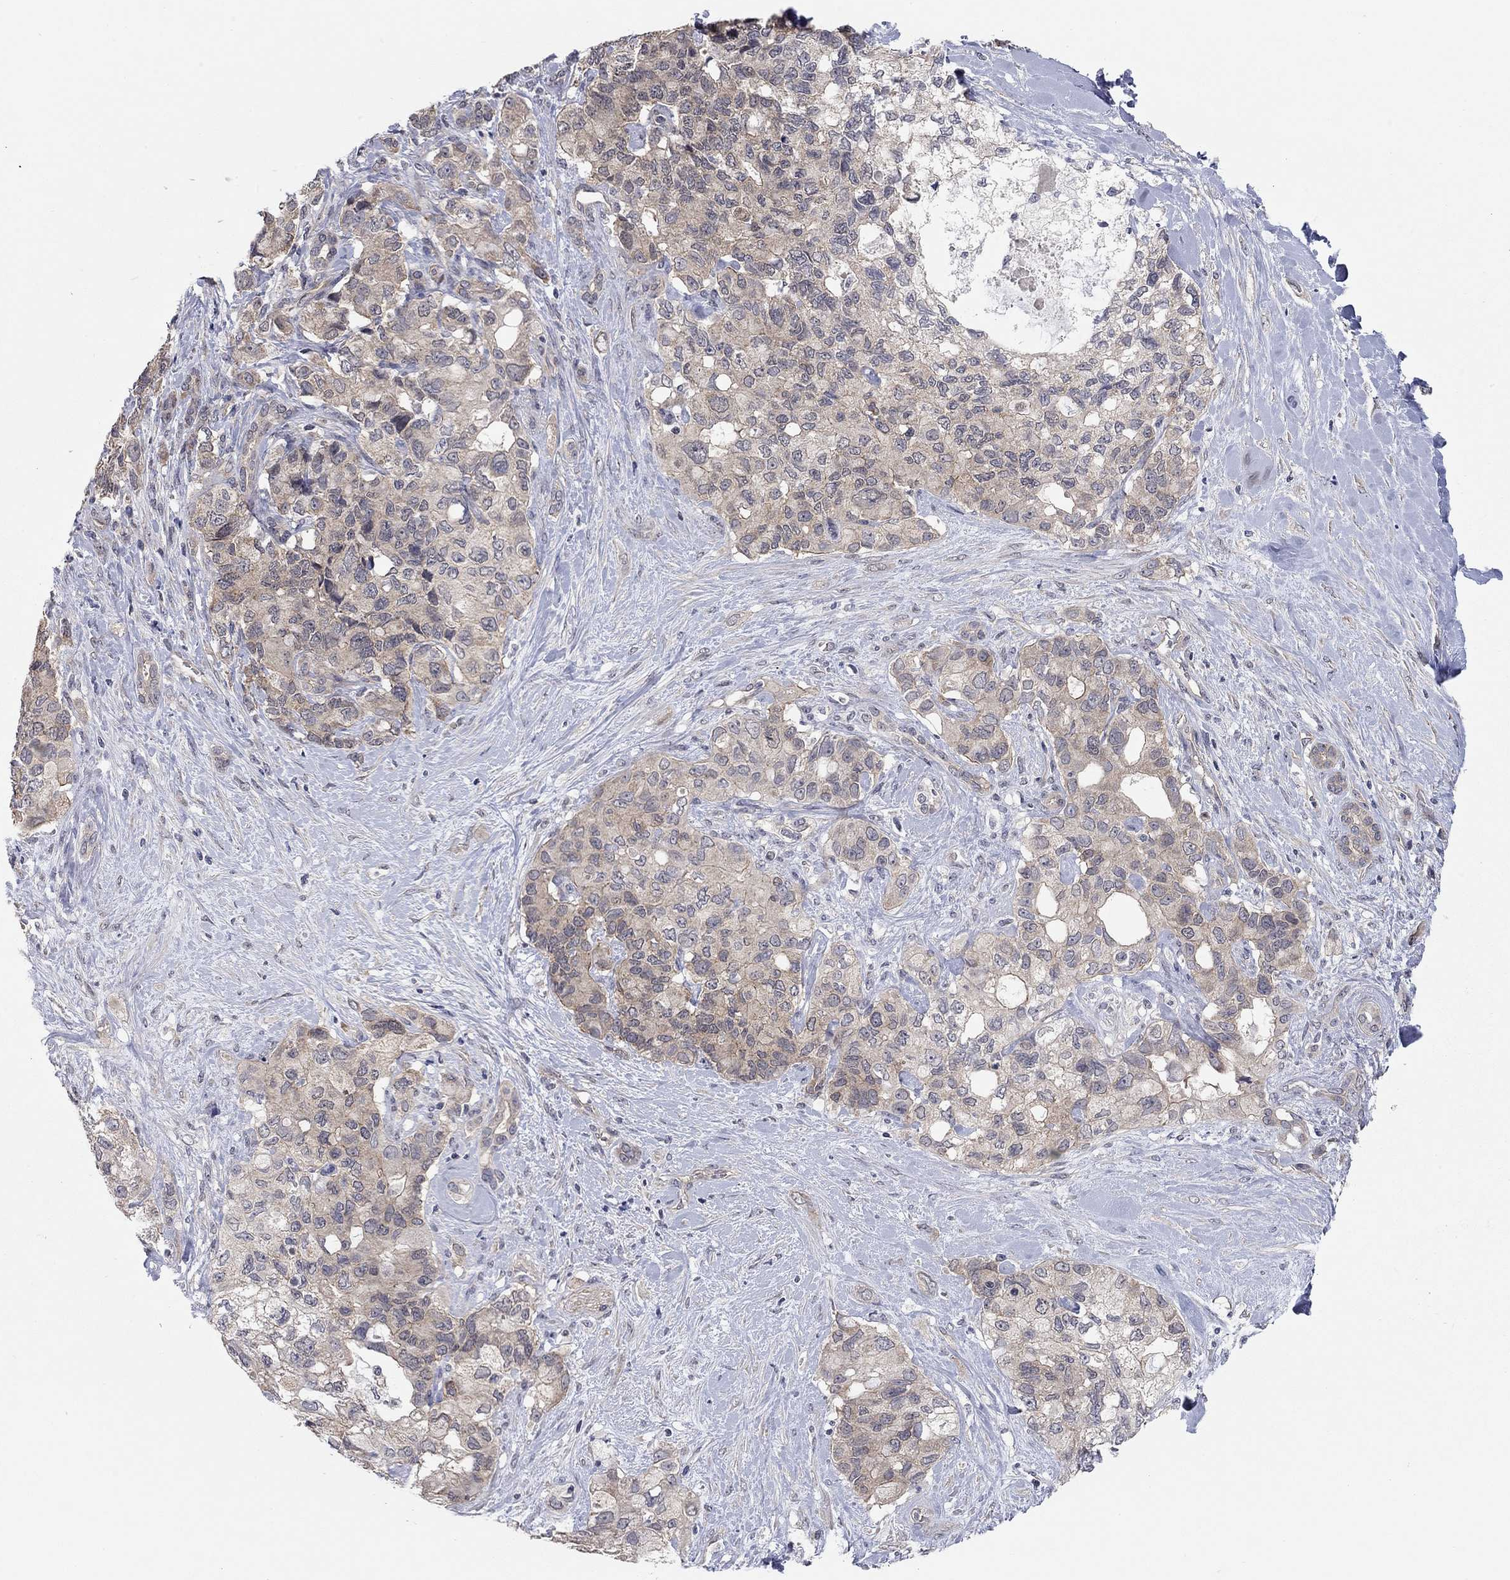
{"staining": {"intensity": "weak", "quantity": "25%-75%", "location": "cytoplasmic/membranous"}, "tissue": "pancreatic cancer", "cell_type": "Tumor cells", "image_type": "cancer", "snomed": [{"axis": "morphology", "description": "Adenocarcinoma, NOS"}, {"axis": "topography", "description": "Pancreas"}], "caption": "Tumor cells show weak cytoplasmic/membranous positivity in about 25%-75% of cells in pancreatic adenocarcinoma.", "gene": "WASF3", "patient": {"sex": "female", "age": 56}}